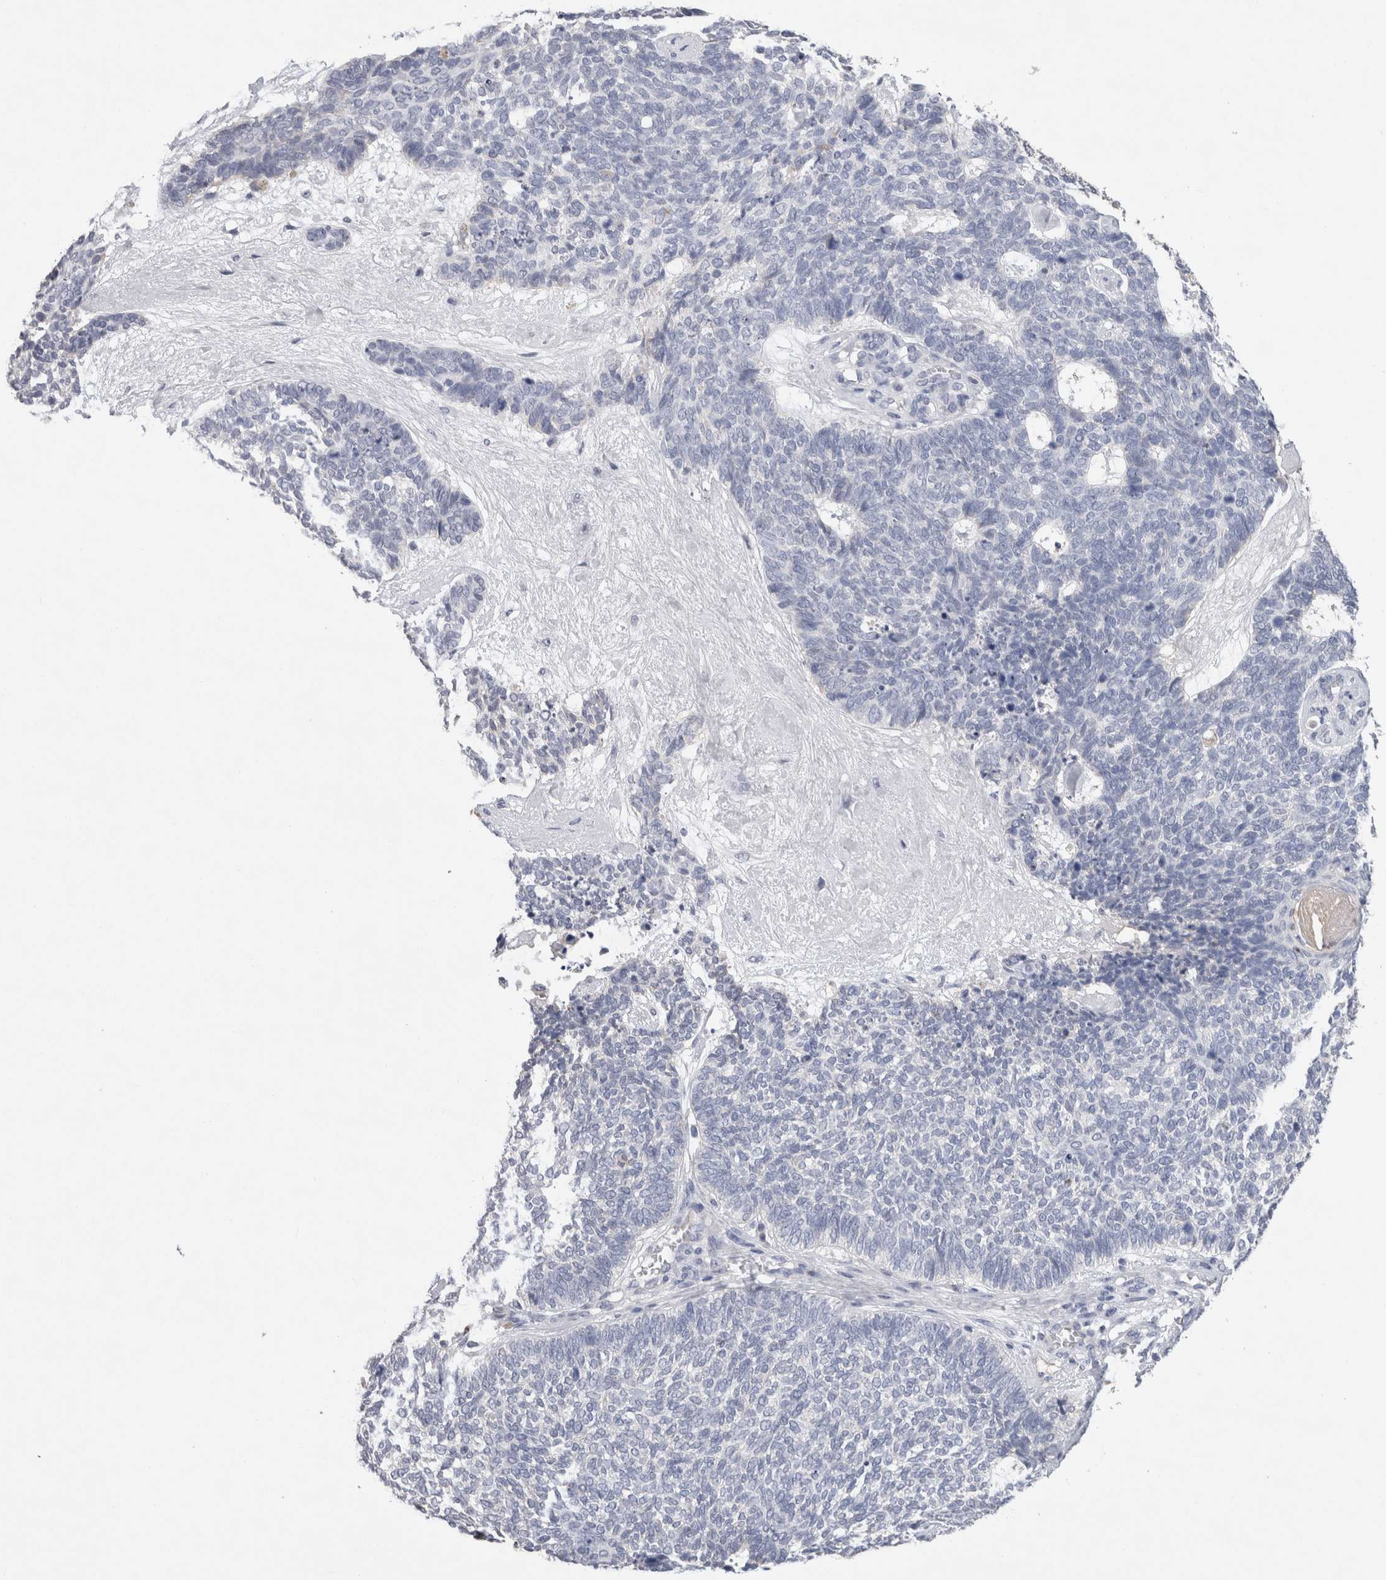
{"staining": {"intensity": "negative", "quantity": "none", "location": "none"}, "tissue": "skin cancer", "cell_type": "Tumor cells", "image_type": "cancer", "snomed": [{"axis": "morphology", "description": "Basal cell carcinoma"}, {"axis": "topography", "description": "Skin"}], "caption": "High magnification brightfield microscopy of skin basal cell carcinoma stained with DAB (brown) and counterstained with hematoxylin (blue): tumor cells show no significant positivity.", "gene": "FABP7", "patient": {"sex": "female", "age": 84}}